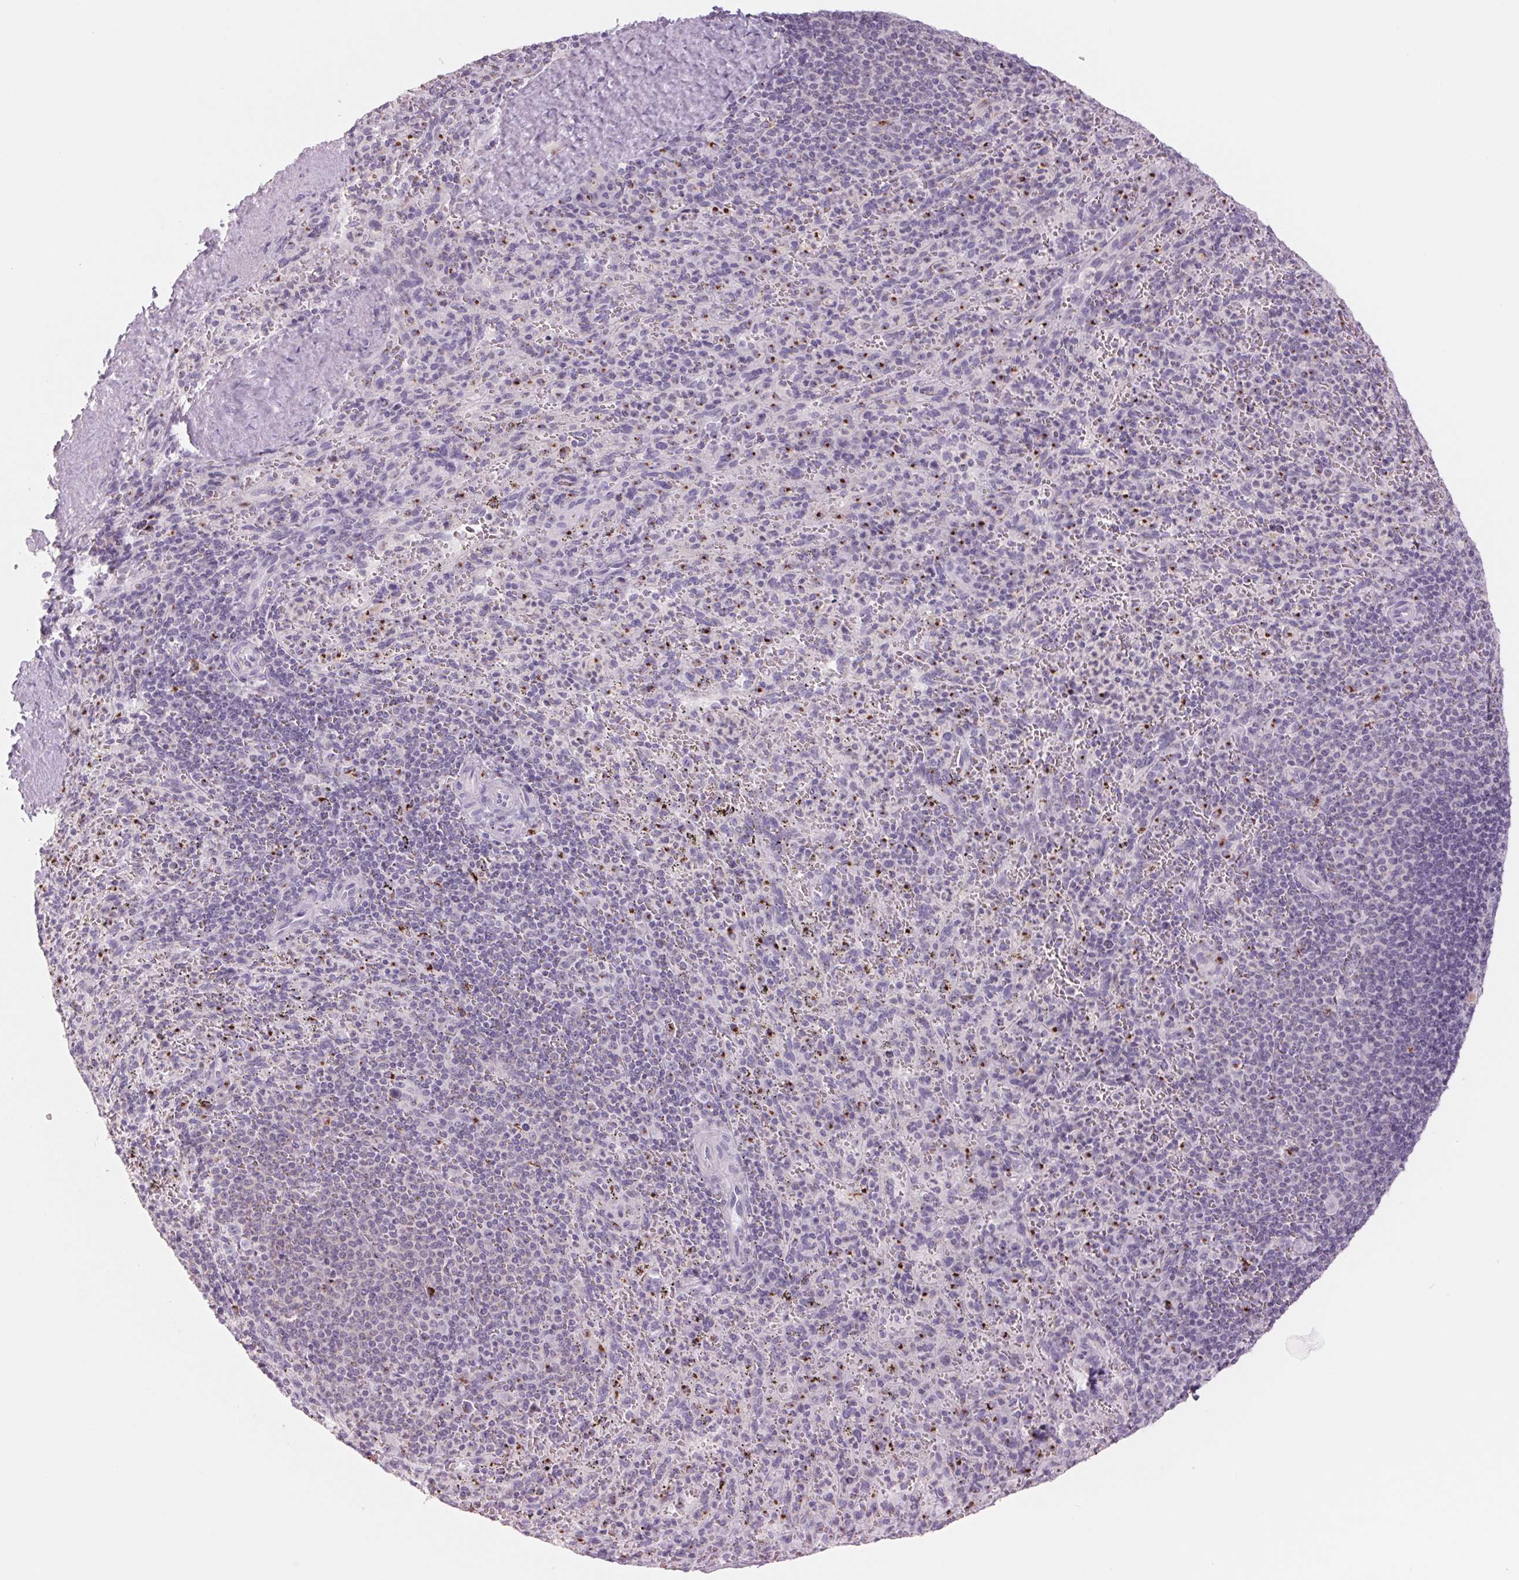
{"staining": {"intensity": "negative", "quantity": "none", "location": "none"}, "tissue": "spleen", "cell_type": "Cells in red pulp", "image_type": "normal", "snomed": [{"axis": "morphology", "description": "Normal tissue, NOS"}, {"axis": "topography", "description": "Spleen"}], "caption": "Immunohistochemical staining of unremarkable human spleen shows no significant expression in cells in red pulp. (Brightfield microscopy of DAB (3,3'-diaminobenzidine) IHC at high magnification).", "gene": "GALNT7", "patient": {"sex": "male", "age": 57}}